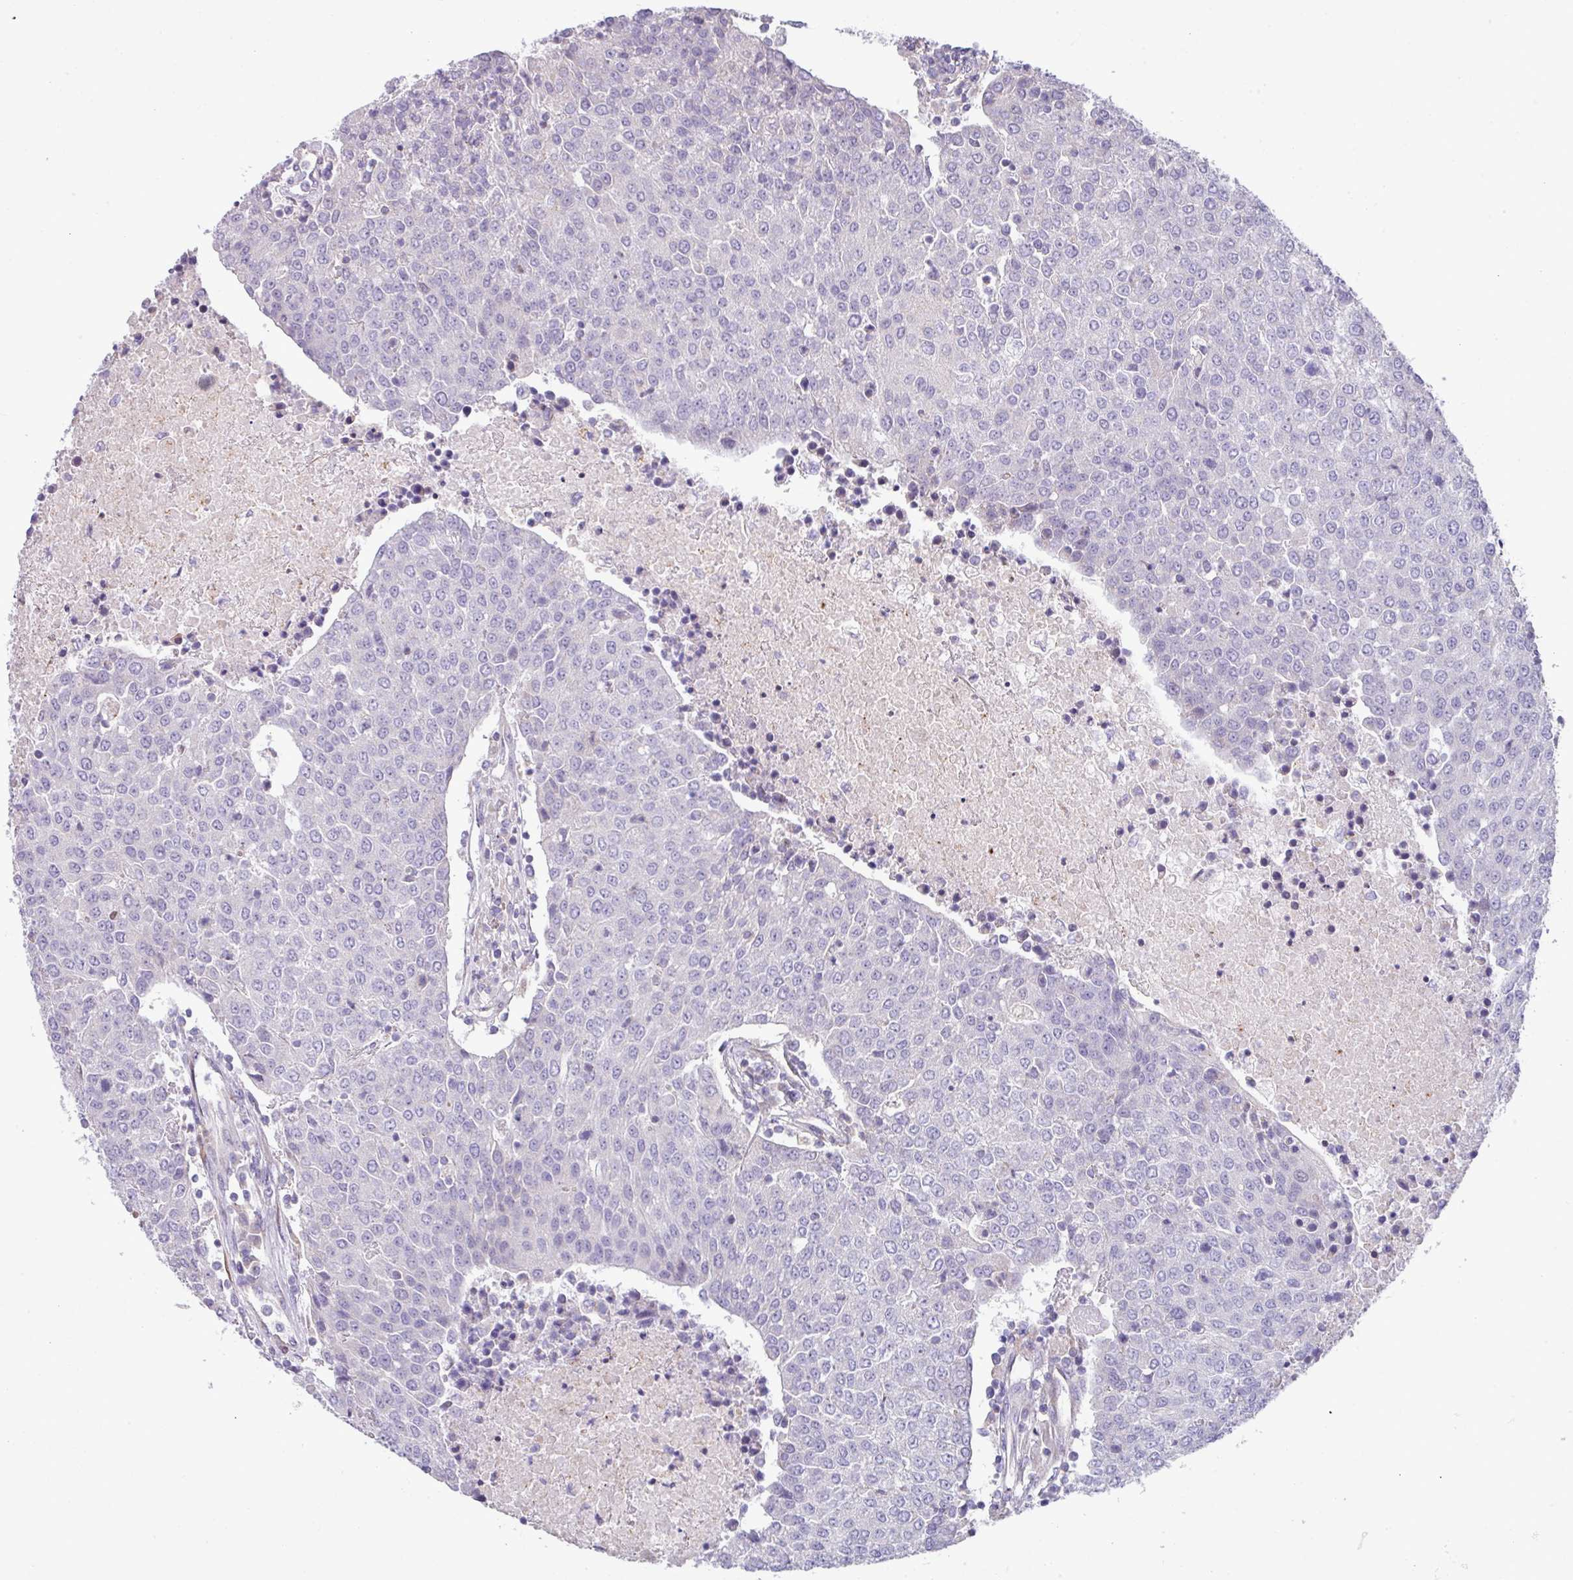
{"staining": {"intensity": "negative", "quantity": "none", "location": "none"}, "tissue": "urothelial cancer", "cell_type": "Tumor cells", "image_type": "cancer", "snomed": [{"axis": "morphology", "description": "Urothelial carcinoma, High grade"}, {"axis": "topography", "description": "Urinary bladder"}], "caption": "Immunohistochemical staining of human urothelial carcinoma (high-grade) displays no significant staining in tumor cells.", "gene": "IRGC", "patient": {"sex": "female", "age": 85}}